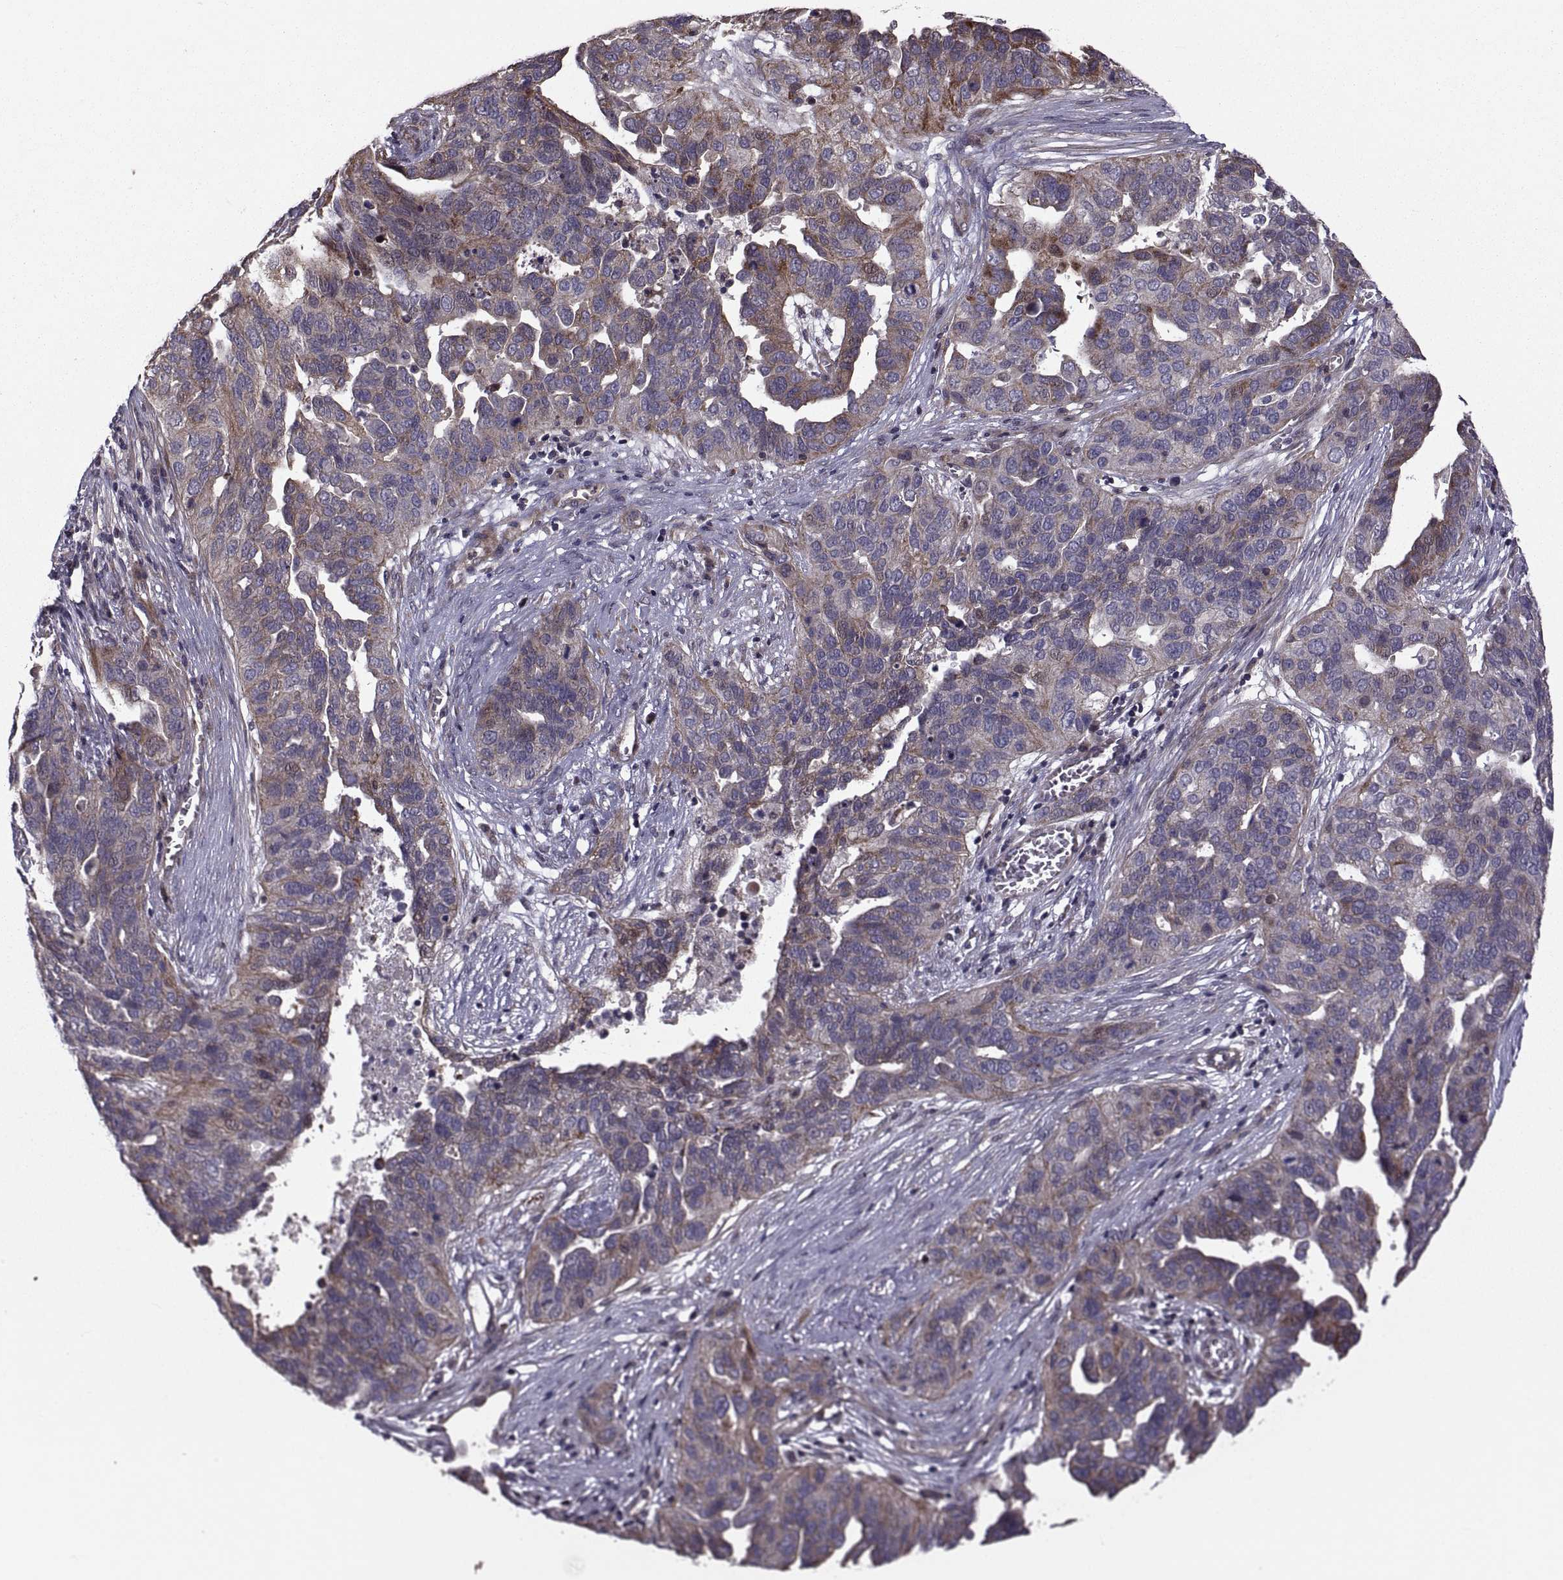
{"staining": {"intensity": "moderate", "quantity": "<25%", "location": "cytoplasmic/membranous"}, "tissue": "ovarian cancer", "cell_type": "Tumor cells", "image_type": "cancer", "snomed": [{"axis": "morphology", "description": "Carcinoma, endometroid"}, {"axis": "topography", "description": "Soft tissue"}, {"axis": "topography", "description": "Ovary"}], "caption": "Tumor cells display low levels of moderate cytoplasmic/membranous positivity in approximately <25% of cells in human ovarian cancer (endometroid carcinoma).", "gene": "PMM2", "patient": {"sex": "female", "age": 52}}